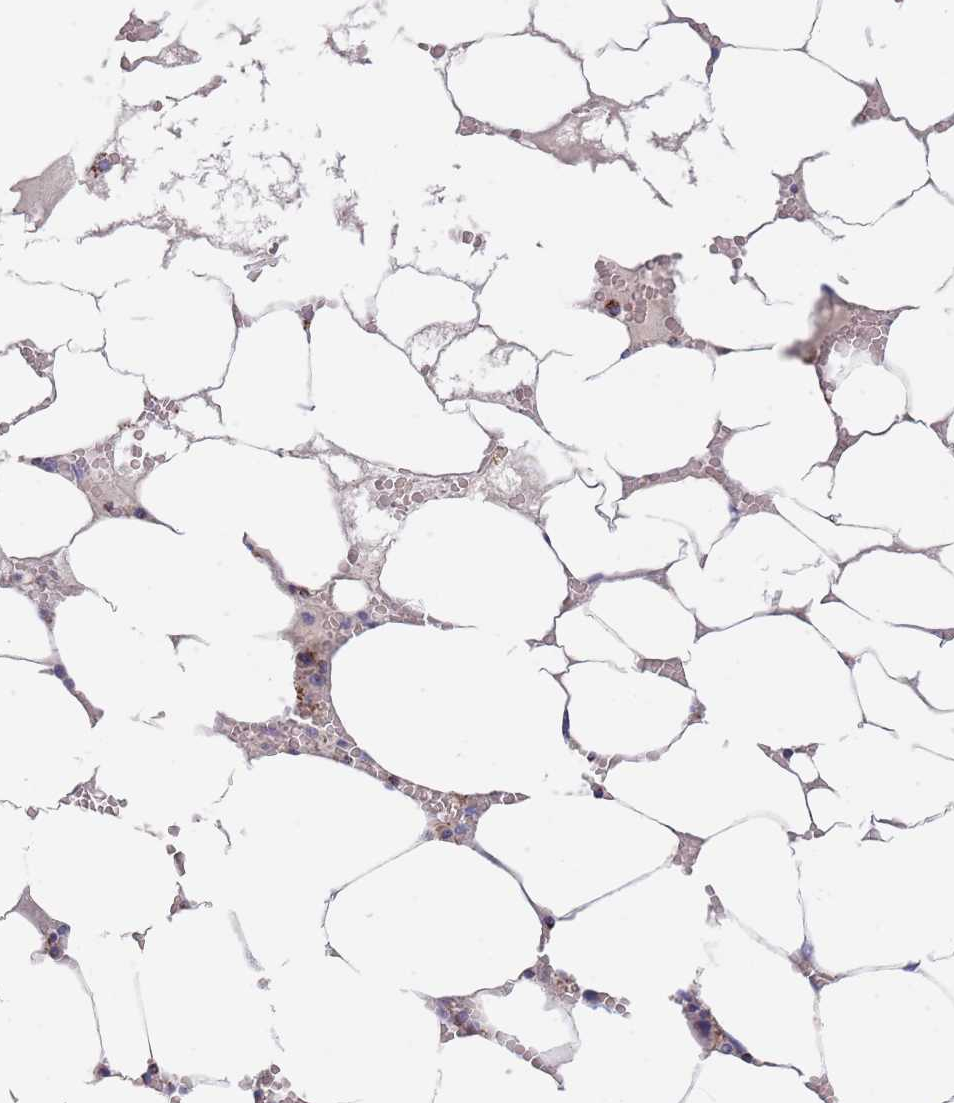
{"staining": {"intensity": "weak", "quantity": "<25%", "location": "cytoplasmic/membranous"}, "tissue": "bone marrow", "cell_type": "Hematopoietic cells", "image_type": "normal", "snomed": [{"axis": "morphology", "description": "Normal tissue, NOS"}, {"axis": "topography", "description": "Bone marrow"}], "caption": "This photomicrograph is of unremarkable bone marrow stained with IHC to label a protein in brown with the nuclei are counter-stained blue. There is no positivity in hematopoietic cells. (Immunohistochemistry, brightfield microscopy, high magnification).", "gene": "PGP", "patient": {"sex": "male", "age": 70}}